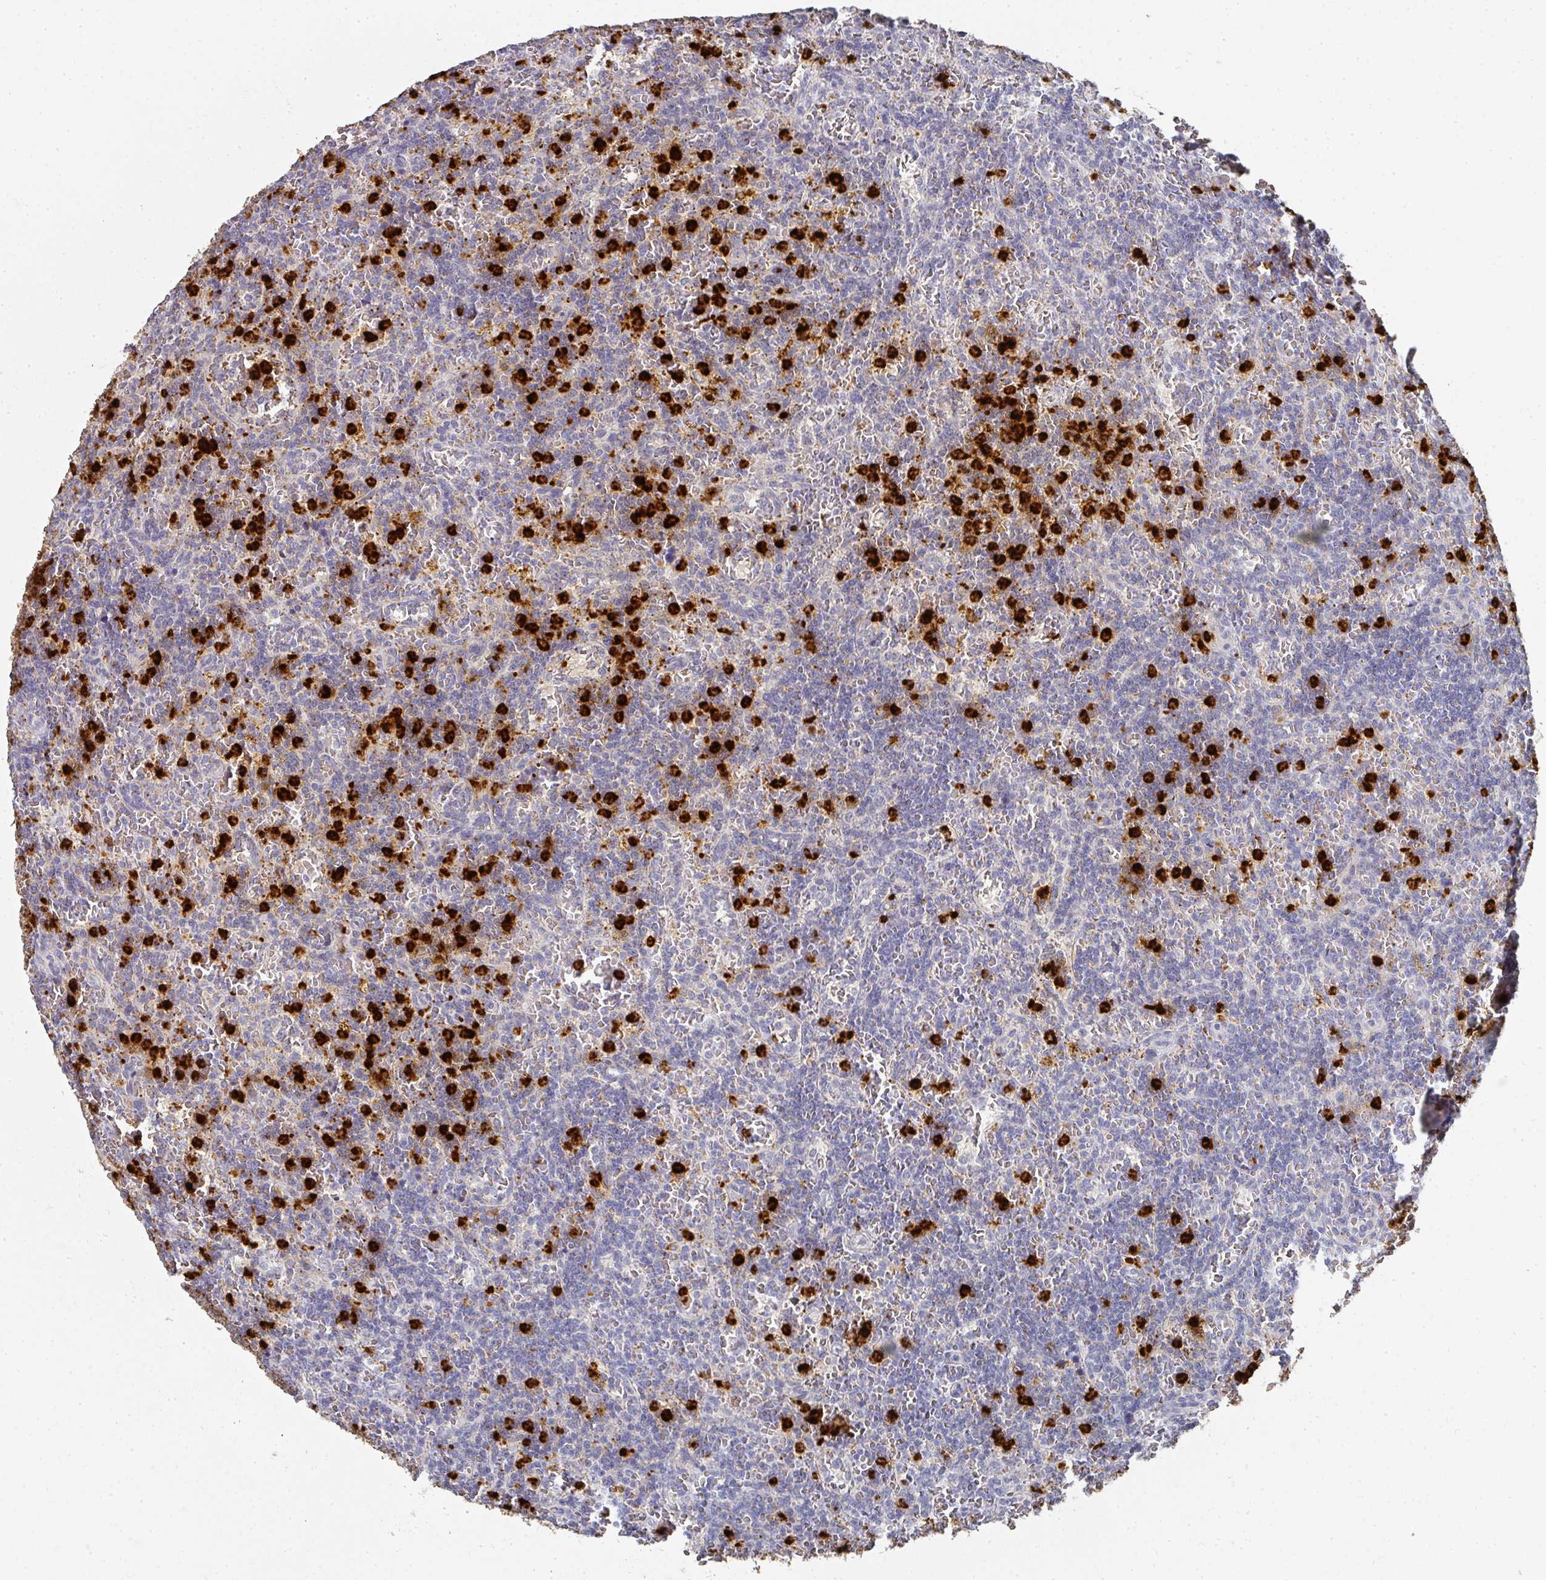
{"staining": {"intensity": "negative", "quantity": "none", "location": "none"}, "tissue": "lymphoma", "cell_type": "Tumor cells", "image_type": "cancer", "snomed": [{"axis": "morphology", "description": "Malignant lymphoma, non-Hodgkin's type, Low grade"}, {"axis": "topography", "description": "Spleen"}], "caption": "Malignant lymphoma, non-Hodgkin's type (low-grade) was stained to show a protein in brown. There is no significant expression in tumor cells.", "gene": "CAMP", "patient": {"sex": "male", "age": 73}}